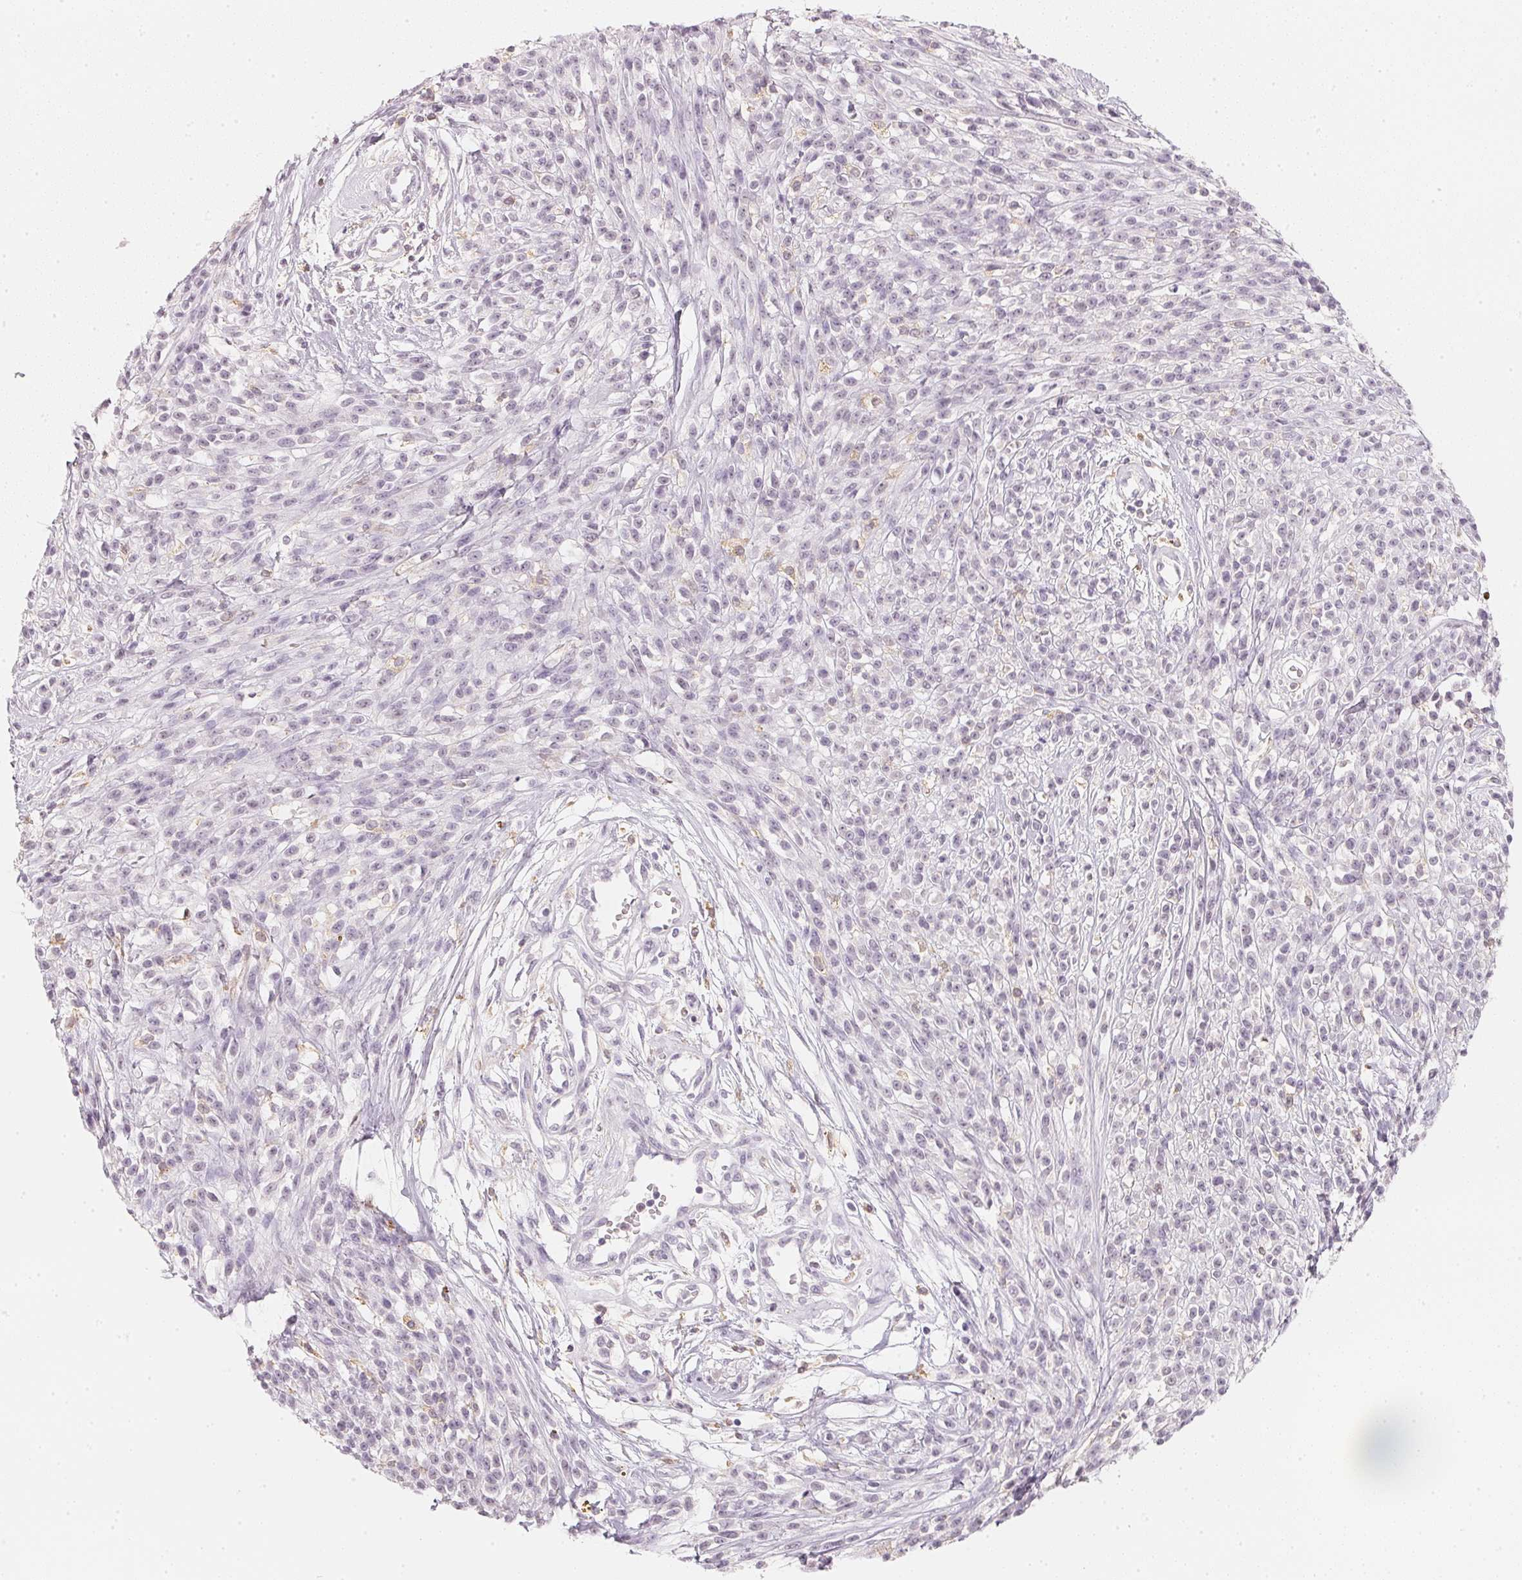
{"staining": {"intensity": "negative", "quantity": "none", "location": "none"}, "tissue": "melanoma", "cell_type": "Tumor cells", "image_type": "cancer", "snomed": [{"axis": "morphology", "description": "Malignant melanoma, NOS"}, {"axis": "topography", "description": "Skin"}, {"axis": "topography", "description": "Skin of trunk"}], "caption": "High power microscopy histopathology image of an immunohistochemistry histopathology image of malignant melanoma, revealing no significant staining in tumor cells. Brightfield microscopy of immunohistochemistry (IHC) stained with DAB (3,3'-diaminobenzidine) (brown) and hematoxylin (blue), captured at high magnification.", "gene": "CFAP276", "patient": {"sex": "male", "age": 74}}